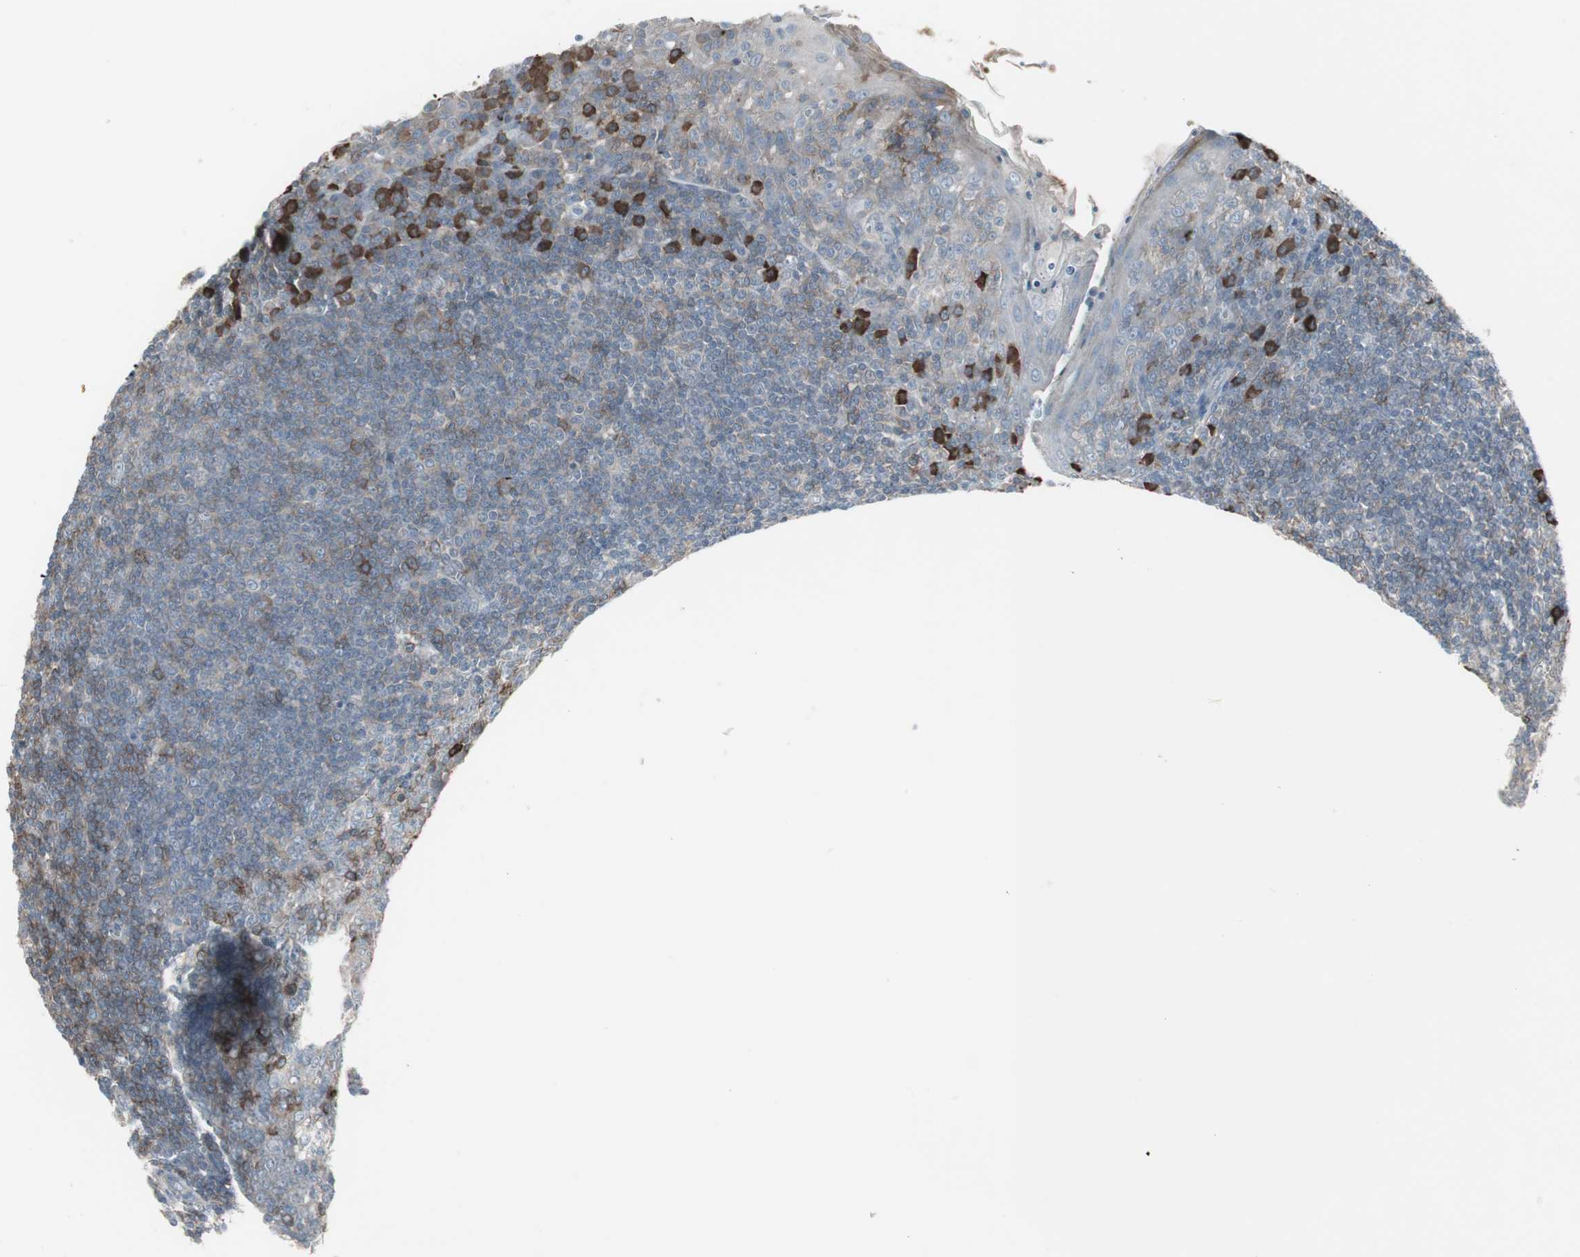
{"staining": {"intensity": "weak", "quantity": "<25%", "location": "cytoplasmic/membranous"}, "tissue": "tonsil", "cell_type": "Germinal center cells", "image_type": "normal", "snomed": [{"axis": "morphology", "description": "Normal tissue, NOS"}, {"axis": "topography", "description": "Tonsil"}], "caption": "The immunohistochemistry (IHC) image has no significant positivity in germinal center cells of tonsil. The staining is performed using DAB brown chromogen with nuclei counter-stained in using hematoxylin.", "gene": "ZSCAN32", "patient": {"sex": "male", "age": 31}}